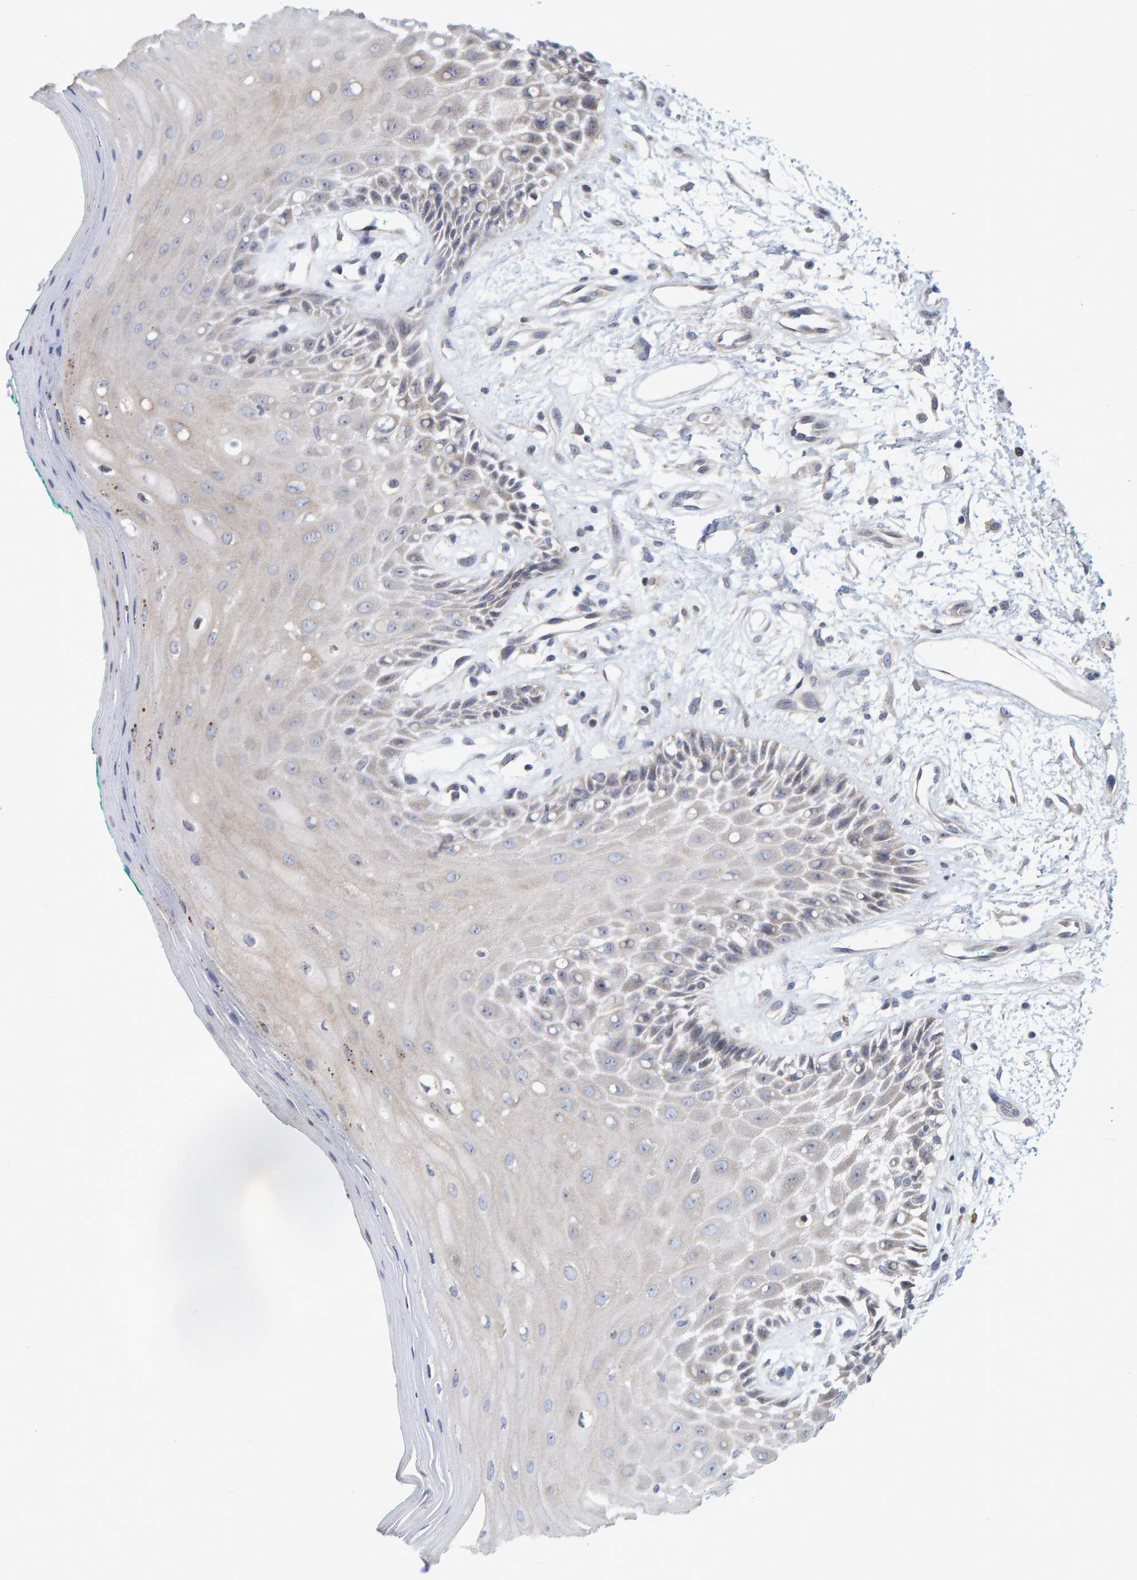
{"staining": {"intensity": "negative", "quantity": "none", "location": "none"}, "tissue": "oral mucosa", "cell_type": "Squamous epithelial cells", "image_type": "normal", "snomed": [{"axis": "morphology", "description": "Normal tissue, NOS"}, {"axis": "morphology", "description": "Squamous cell carcinoma, NOS"}, {"axis": "topography", "description": "Skeletal muscle"}, {"axis": "topography", "description": "Oral tissue"}, {"axis": "topography", "description": "Head-Neck"}], "caption": "Immunohistochemical staining of benign human oral mucosa shows no significant positivity in squamous epithelial cells.", "gene": "ZNF77", "patient": {"sex": "female", "age": 84}}